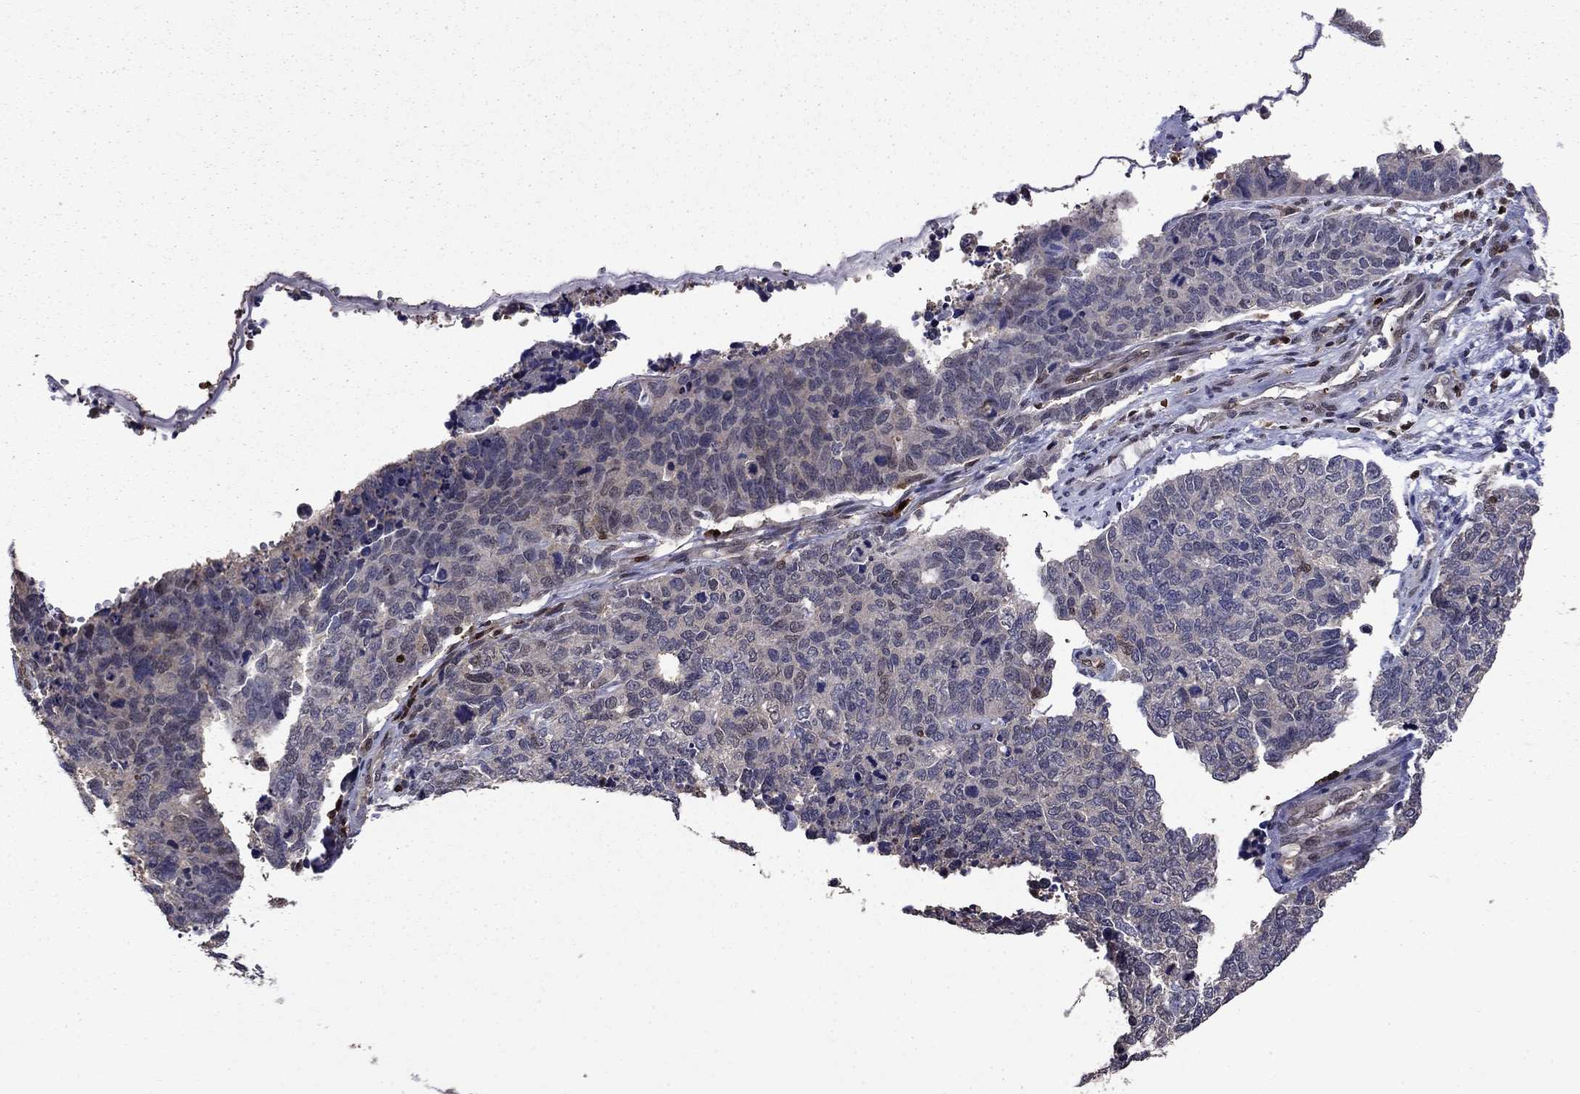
{"staining": {"intensity": "weak", "quantity": "<25%", "location": "nuclear"}, "tissue": "cervical cancer", "cell_type": "Tumor cells", "image_type": "cancer", "snomed": [{"axis": "morphology", "description": "Squamous cell carcinoma, NOS"}, {"axis": "topography", "description": "Cervix"}], "caption": "This image is of cervical squamous cell carcinoma stained with immunohistochemistry (IHC) to label a protein in brown with the nuclei are counter-stained blue. There is no staining in tumor cells. (Immunohistochemistry, brightfield microscopy, high magnification).", "gene": "APPBP2", "patient": {"sex": "female", "age": 63}}